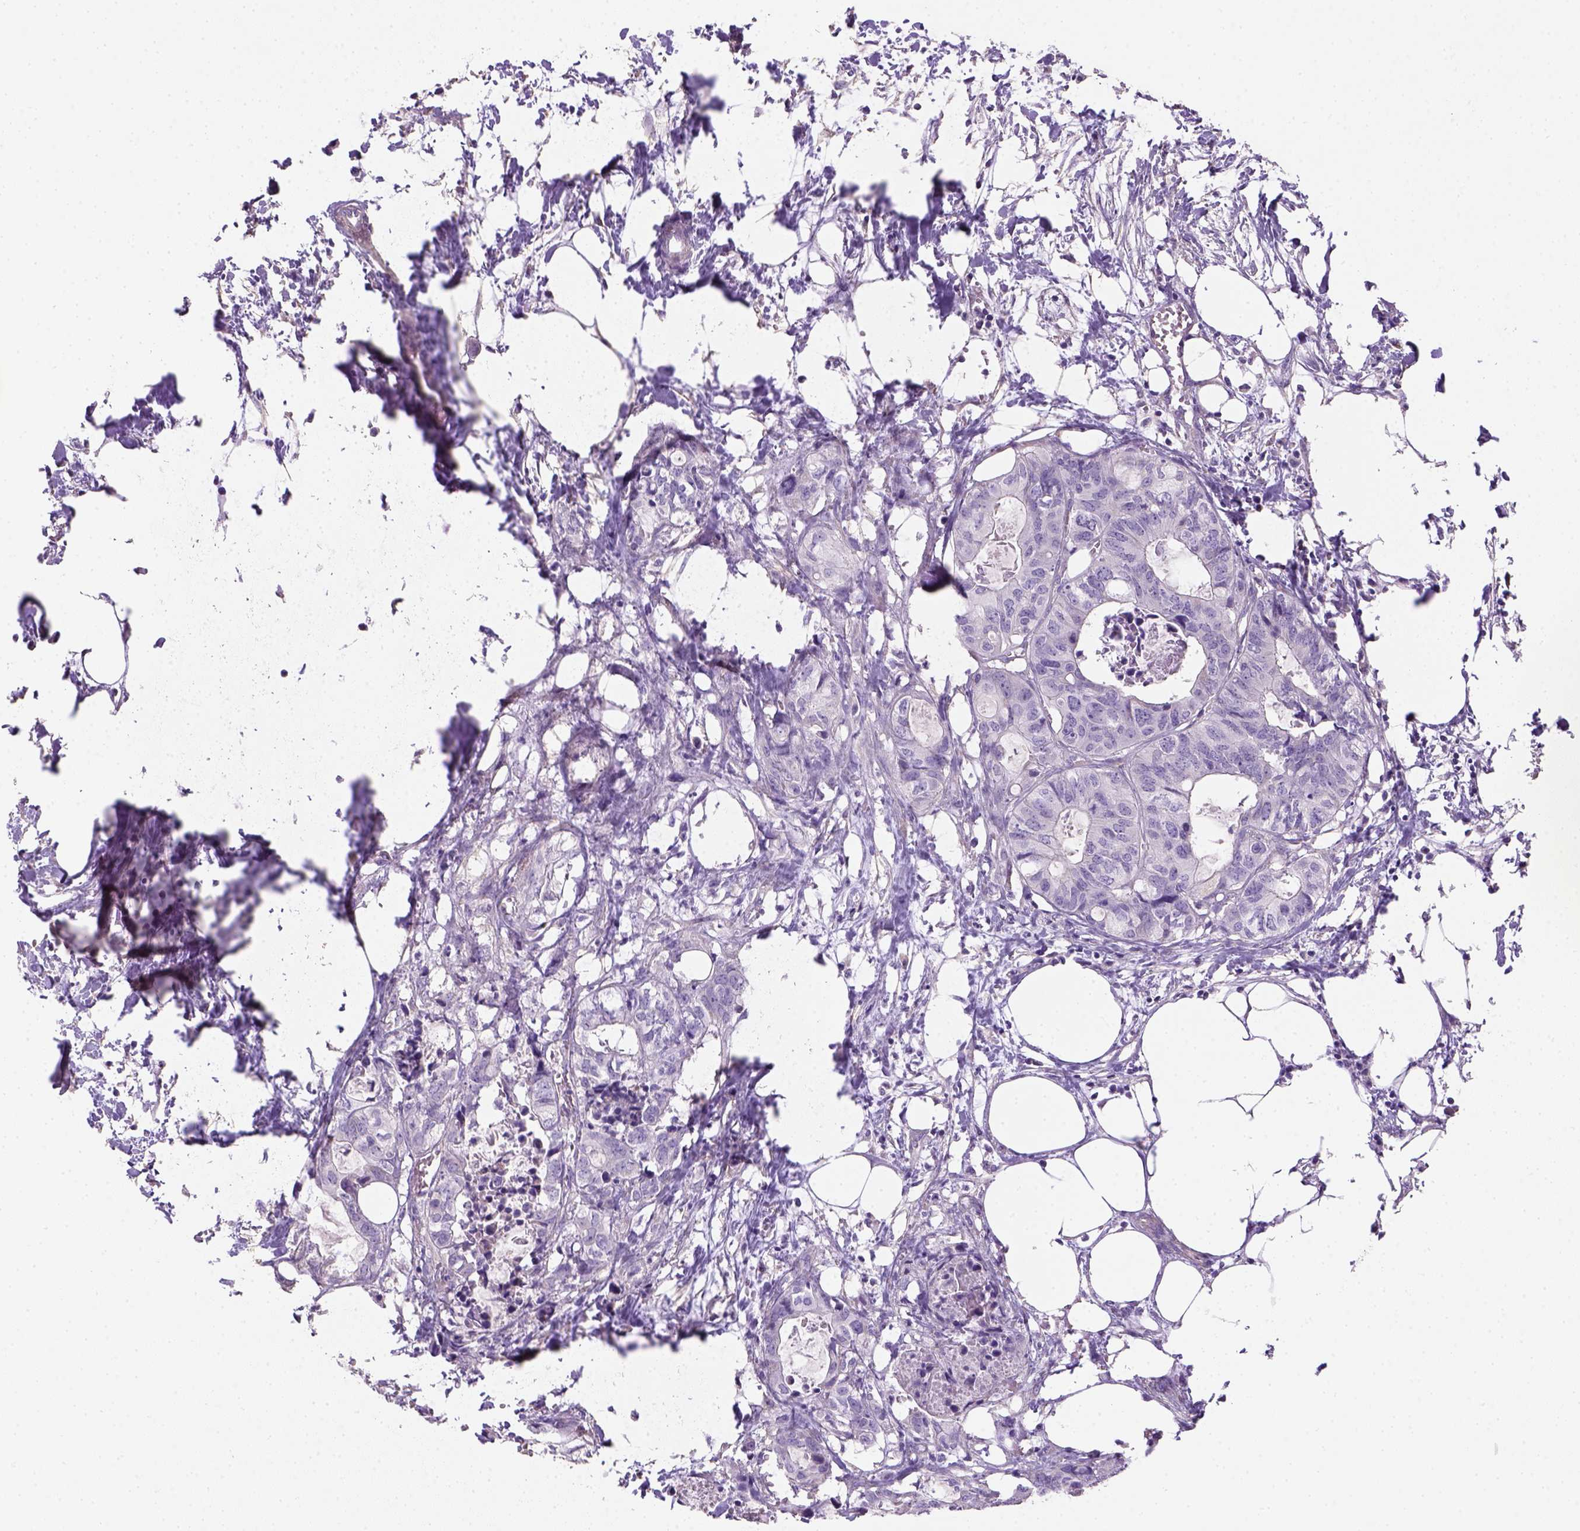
{"staining": {"intensity": "negative", "quantity": "none", "location": "none"}, "tissue": "colorectal cancer", "cell_type": "Tumor cells", "image_type": "cancer", "snomed": [{"axis": "morphology", "description": "Adenocarcinoma, NOS"}, {"axis": "topography", "description": "Colon"}, {"axis": "topography", "description": "Rectum"}], "caption": "Tumor cells show no significant staining in adenocarcinoma (colorectal).", "gene": "HTRA1", "patient": {"sex": "male", "age": 57}}